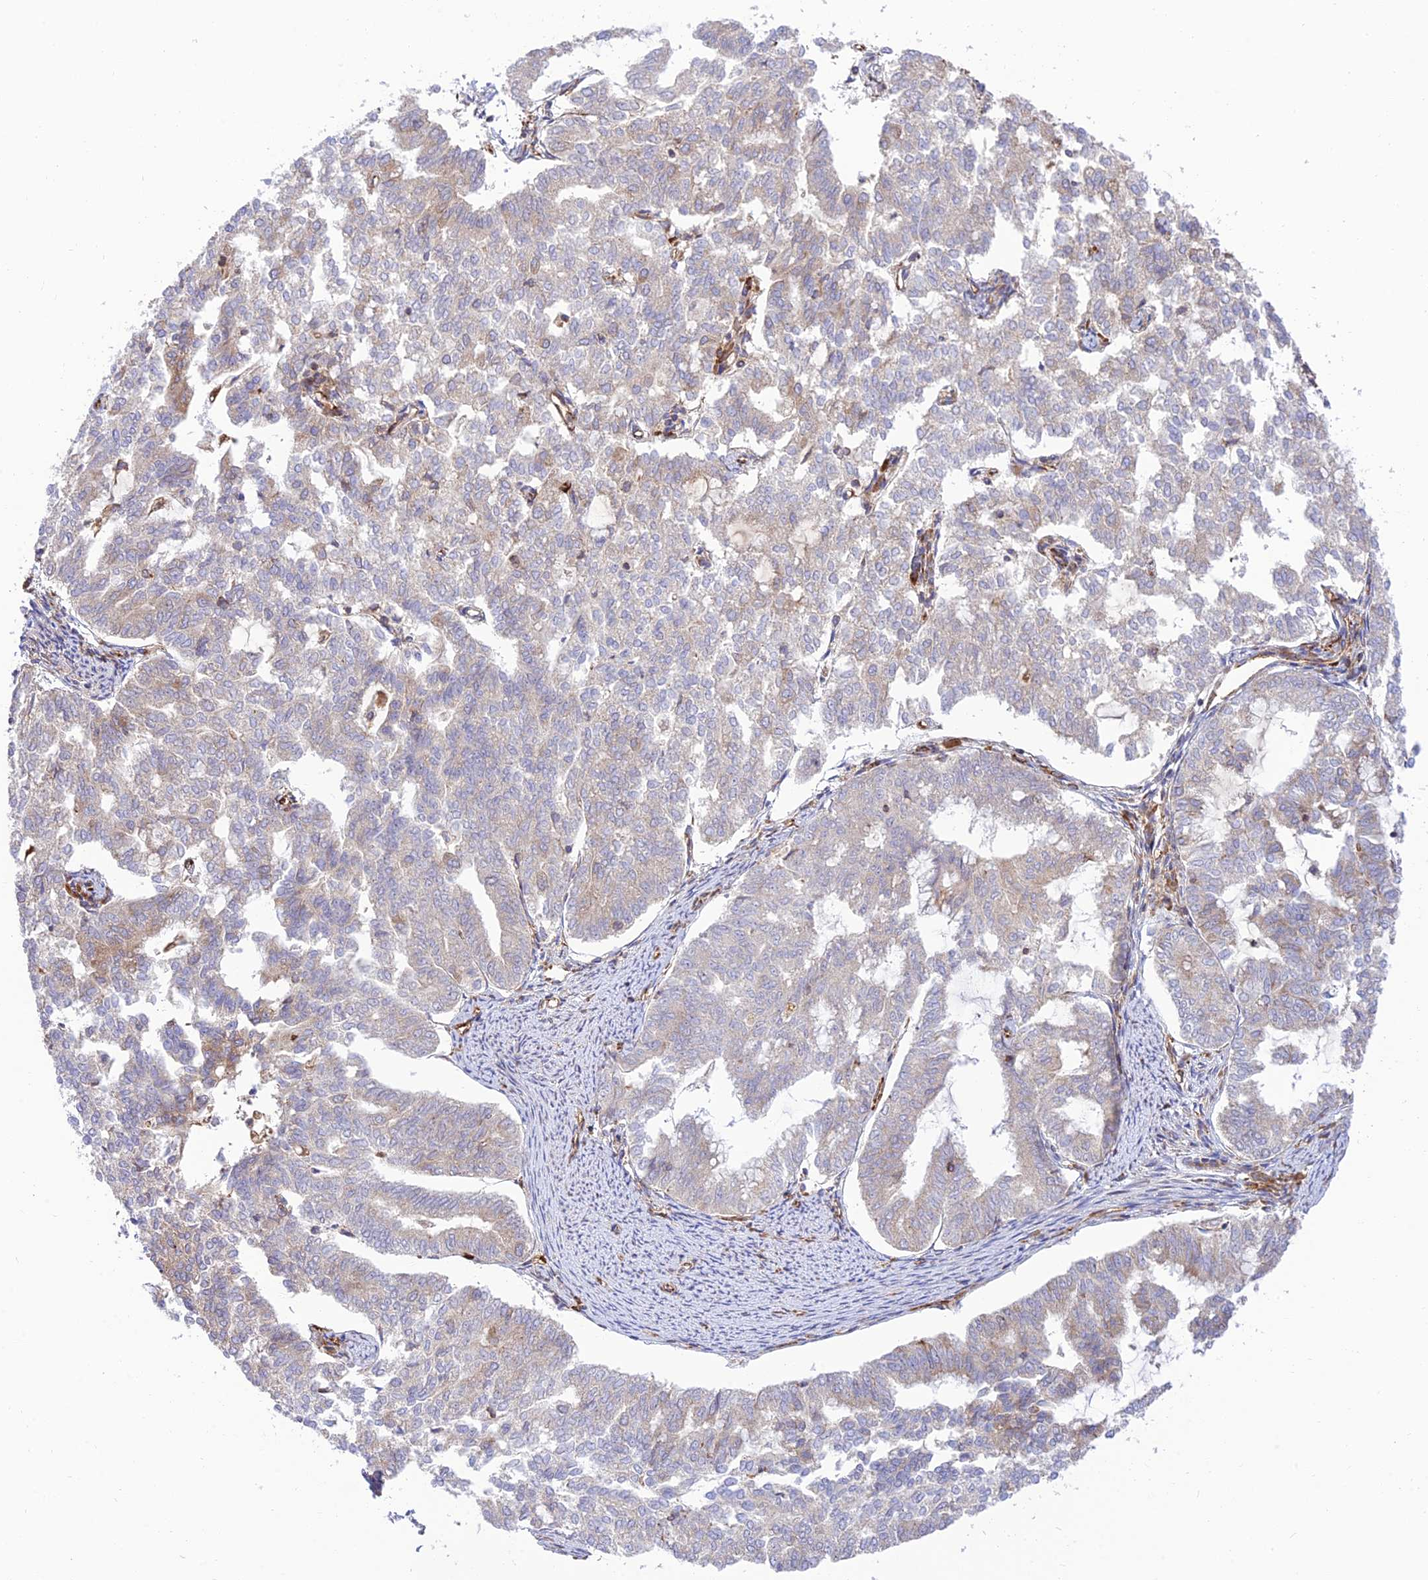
{"staining": {"intensity": "negative", "quantity": "none", "location": "none"}, "tissue": "endometrial cancer", "cell_type": "Tumor cells", "image_type": "cancer", "snomed": [{"axis": "morphology", "description": "Adenocarcinoma, NOS"}, {"axis": "topography", "description": "Endometrium"}], "caption": "IHC image of human adenocarcinoma (endometrial) stained for a protein (brown), which exhibits no positivity in tumor cells. (DAB (3,3'-diaminobenzidine) immunohistochemistry (IHC) with hematoxylin counter stain).", "gene": "PIMREG", "patient": {"sex": "female", "age": 79}}